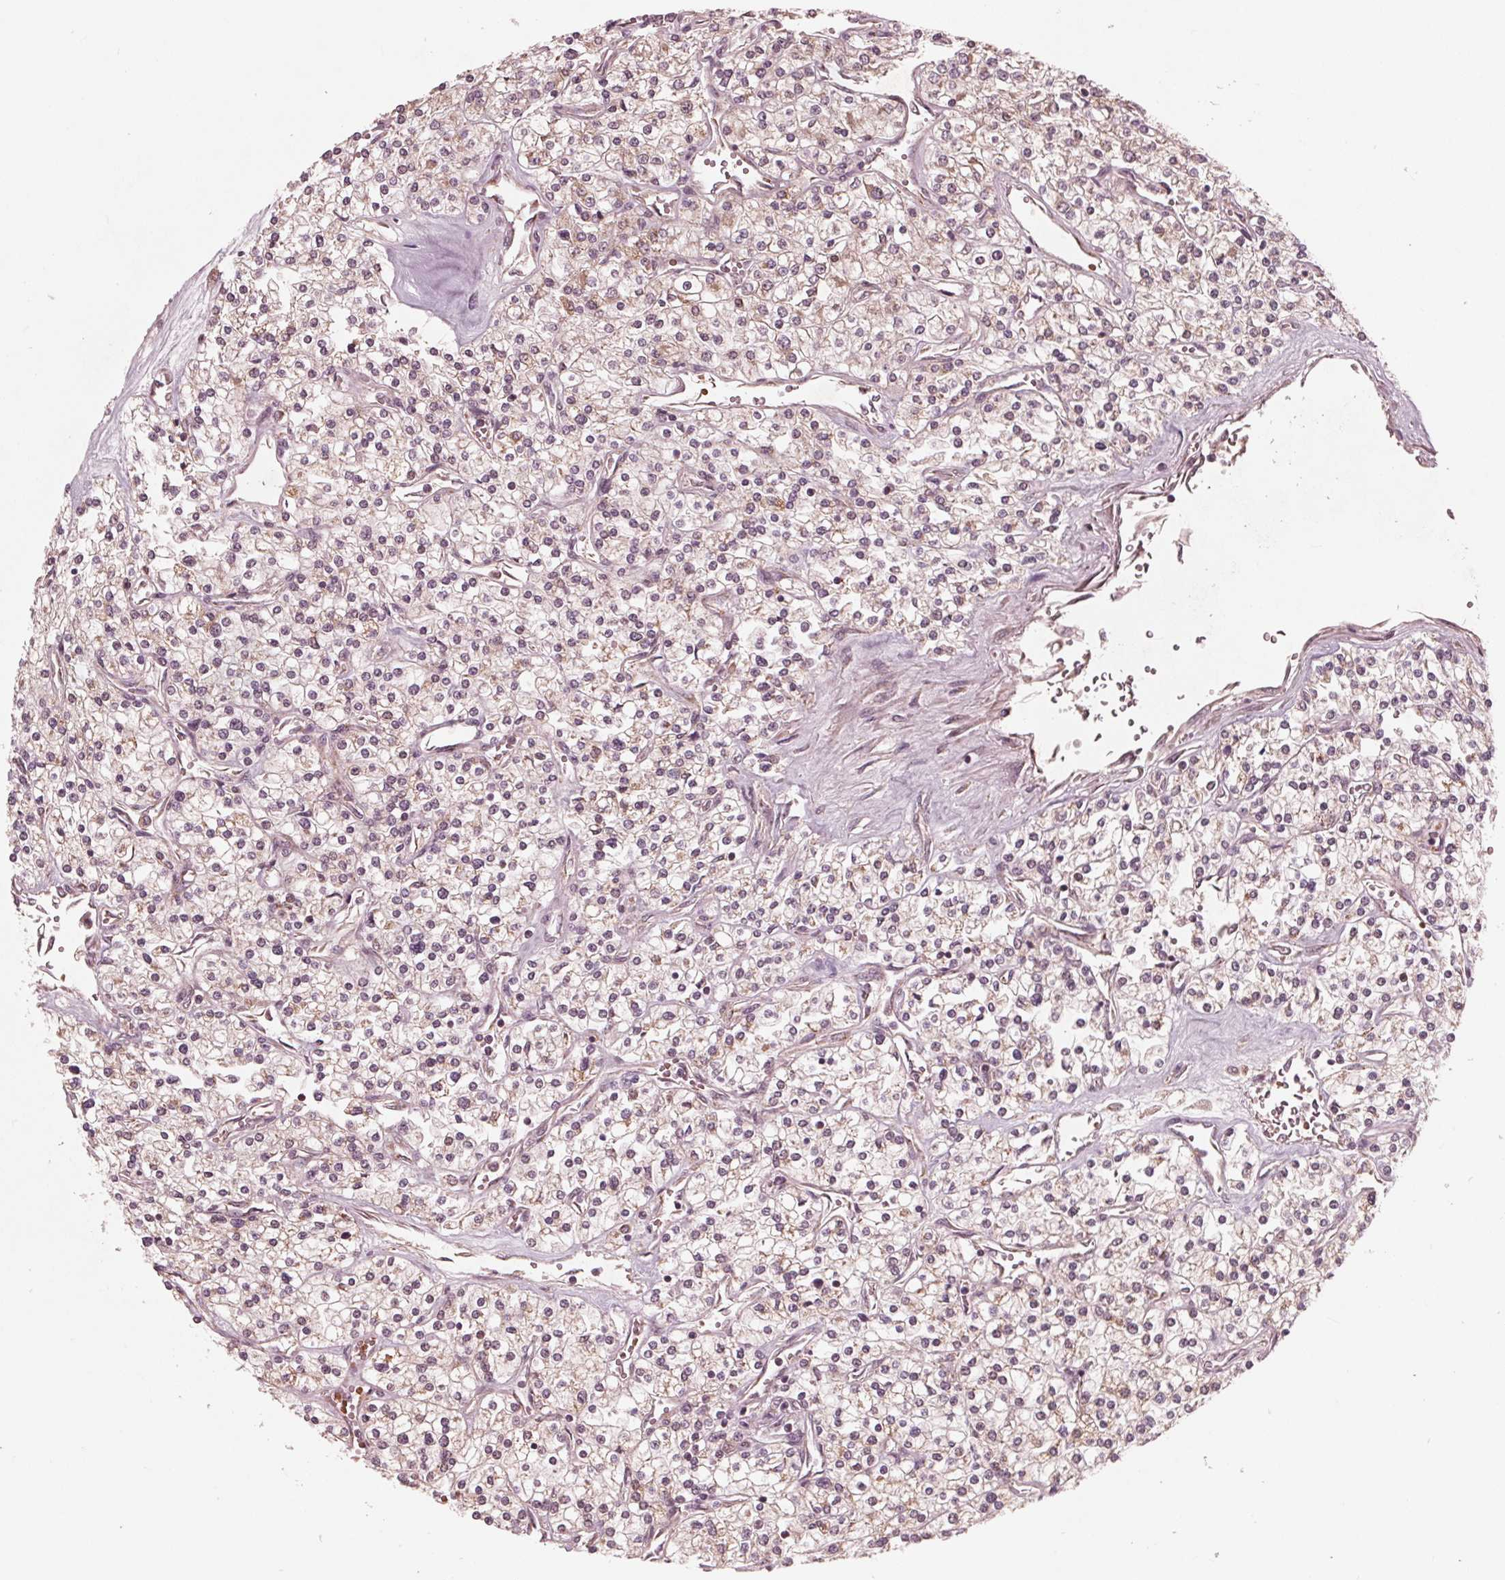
{"staining": {"intensity": "weak", "quantity": "<25%", "location": "cytoplasmic/membranous"}, "tissue": "renal cancer", "cell_type": "Tumor cells", "image_type": "cancer", "snomed": [{"axis": "morphology", "description": "Adenocarcinoma, NOS"}, {"axis": "topography", "description": "Kidney"}], "caption": "High power microscopy micrograph of an immunohistochemistry image of renal cancer, revealing no significant positivity in tumor cells.", "gene": "UBALD1", "patient": {"sex": "male", "age": 80}}